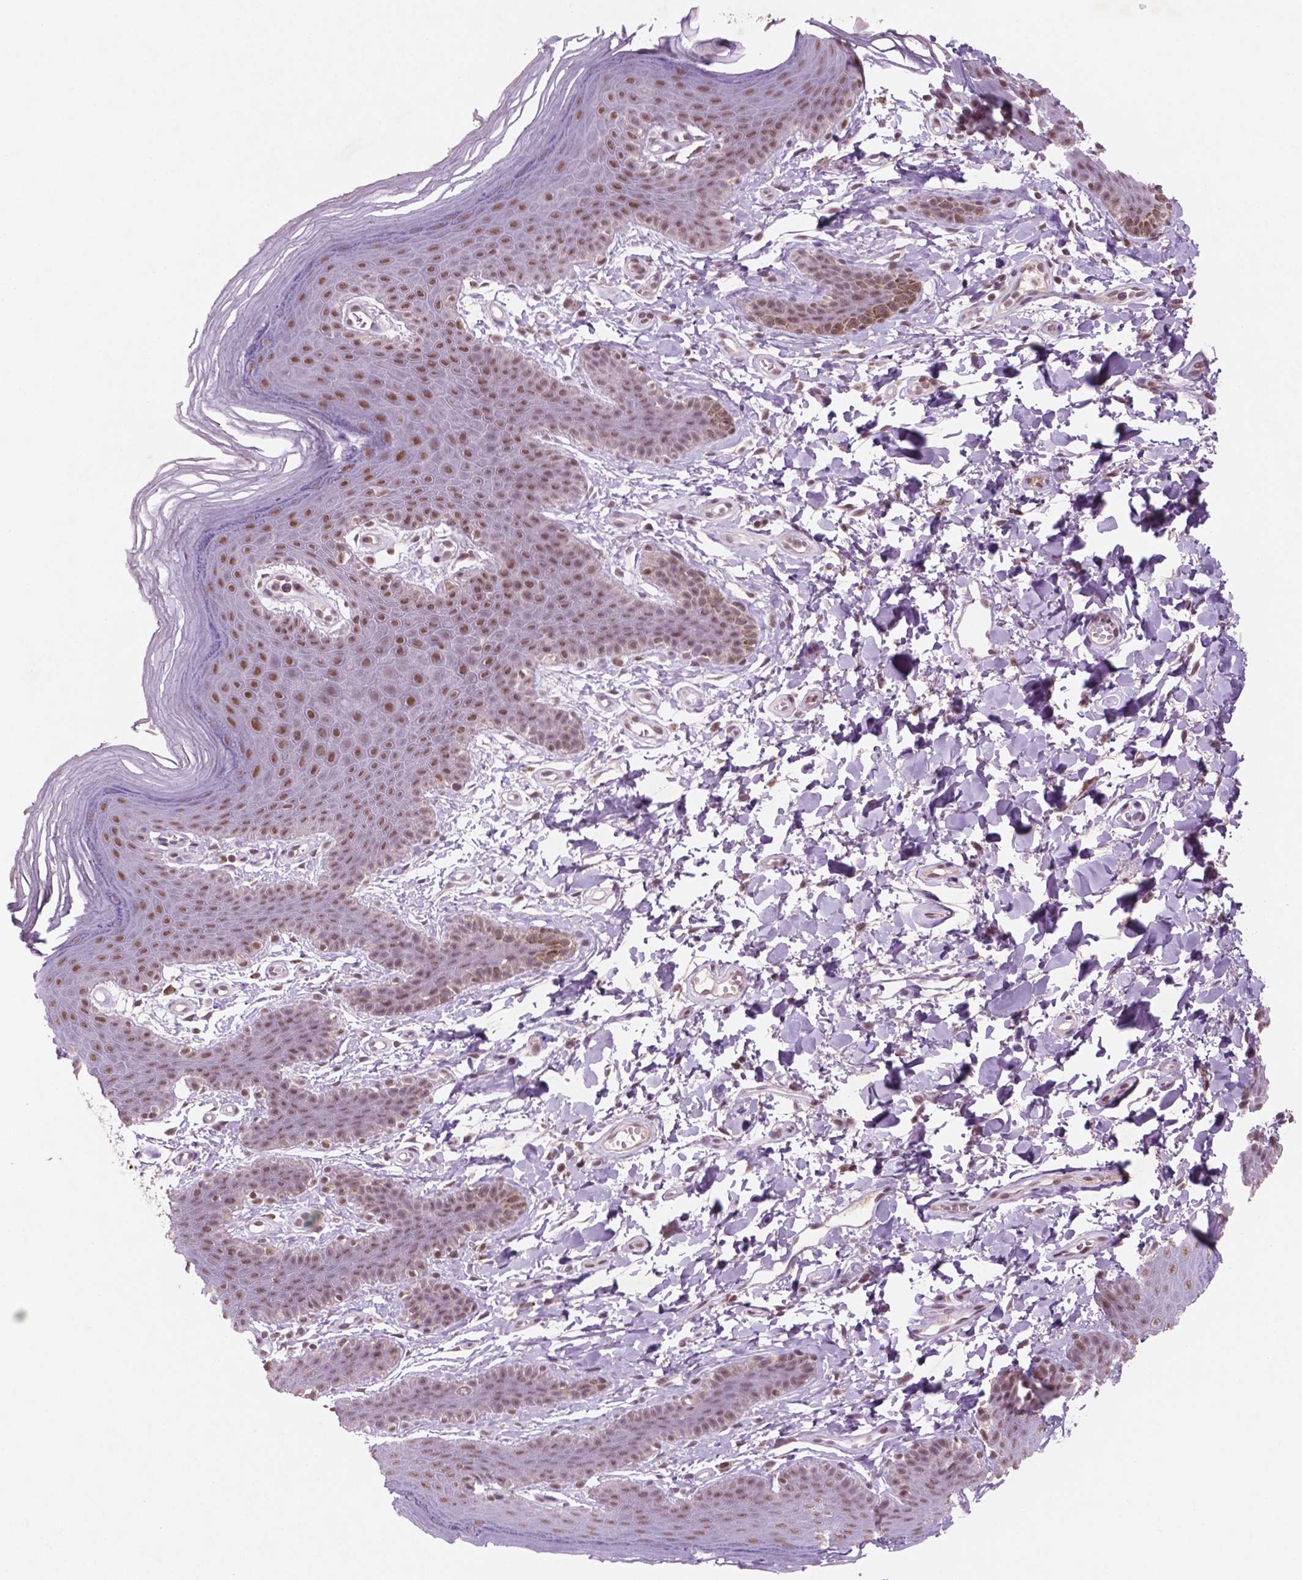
{"staining": {"intensity": "moderate", "quantity": ">75%", "location": "nuclear"}, "tissue": "skin", "cell_type": "Epidermal cells", "image_type": "normal", "snomed": [{"axis": "morphology", "description": "Normal tissue, NOS"}, {"axis": "topography", "description": "Anal"}], "caption": "Epidermal cells show medium levels of moderate nuclear staining in about >75% of cells in benign human skin.", "gene": "CTR9", "patient": {"sex": "male", "age": 53}}